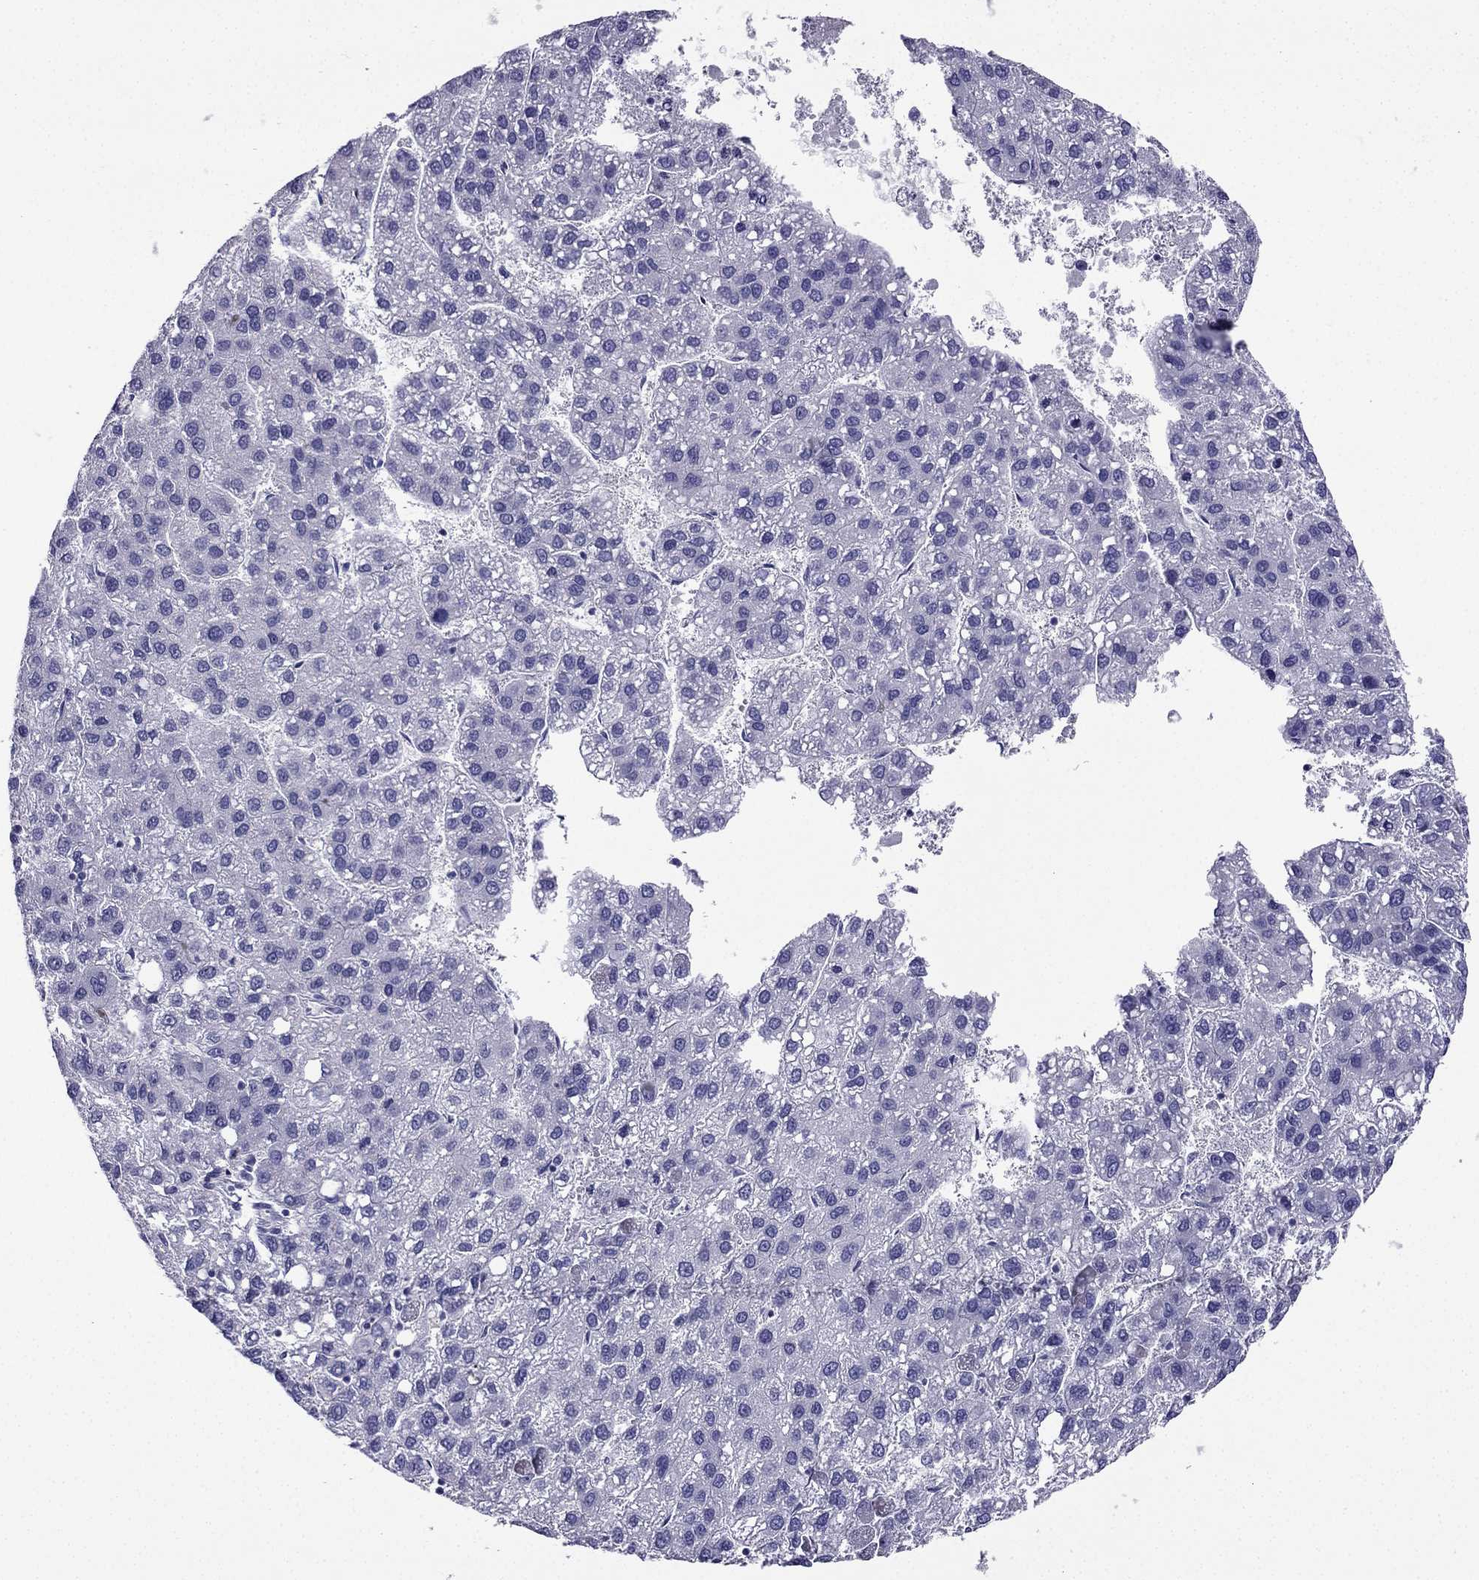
{"staining": {"intensity": "negative", "quantity": "none", "location": "none"}, "tissue": "liver cancer", "cell_type": "Tumor cells", "image_type": "cancer", "snomed": [{"axis": "morphology", "description": "Carcinoma, Hepatocellular, NOS"}, {"axis": "topography", "description": "Liver"}], "caption": "Histopathology image shows no significant protein positivity in tumor cells of liver cancer (hepatocellular carcinoma).", "gene": "KCNJ10", "patient": {"sex": "female", "age": 82}}